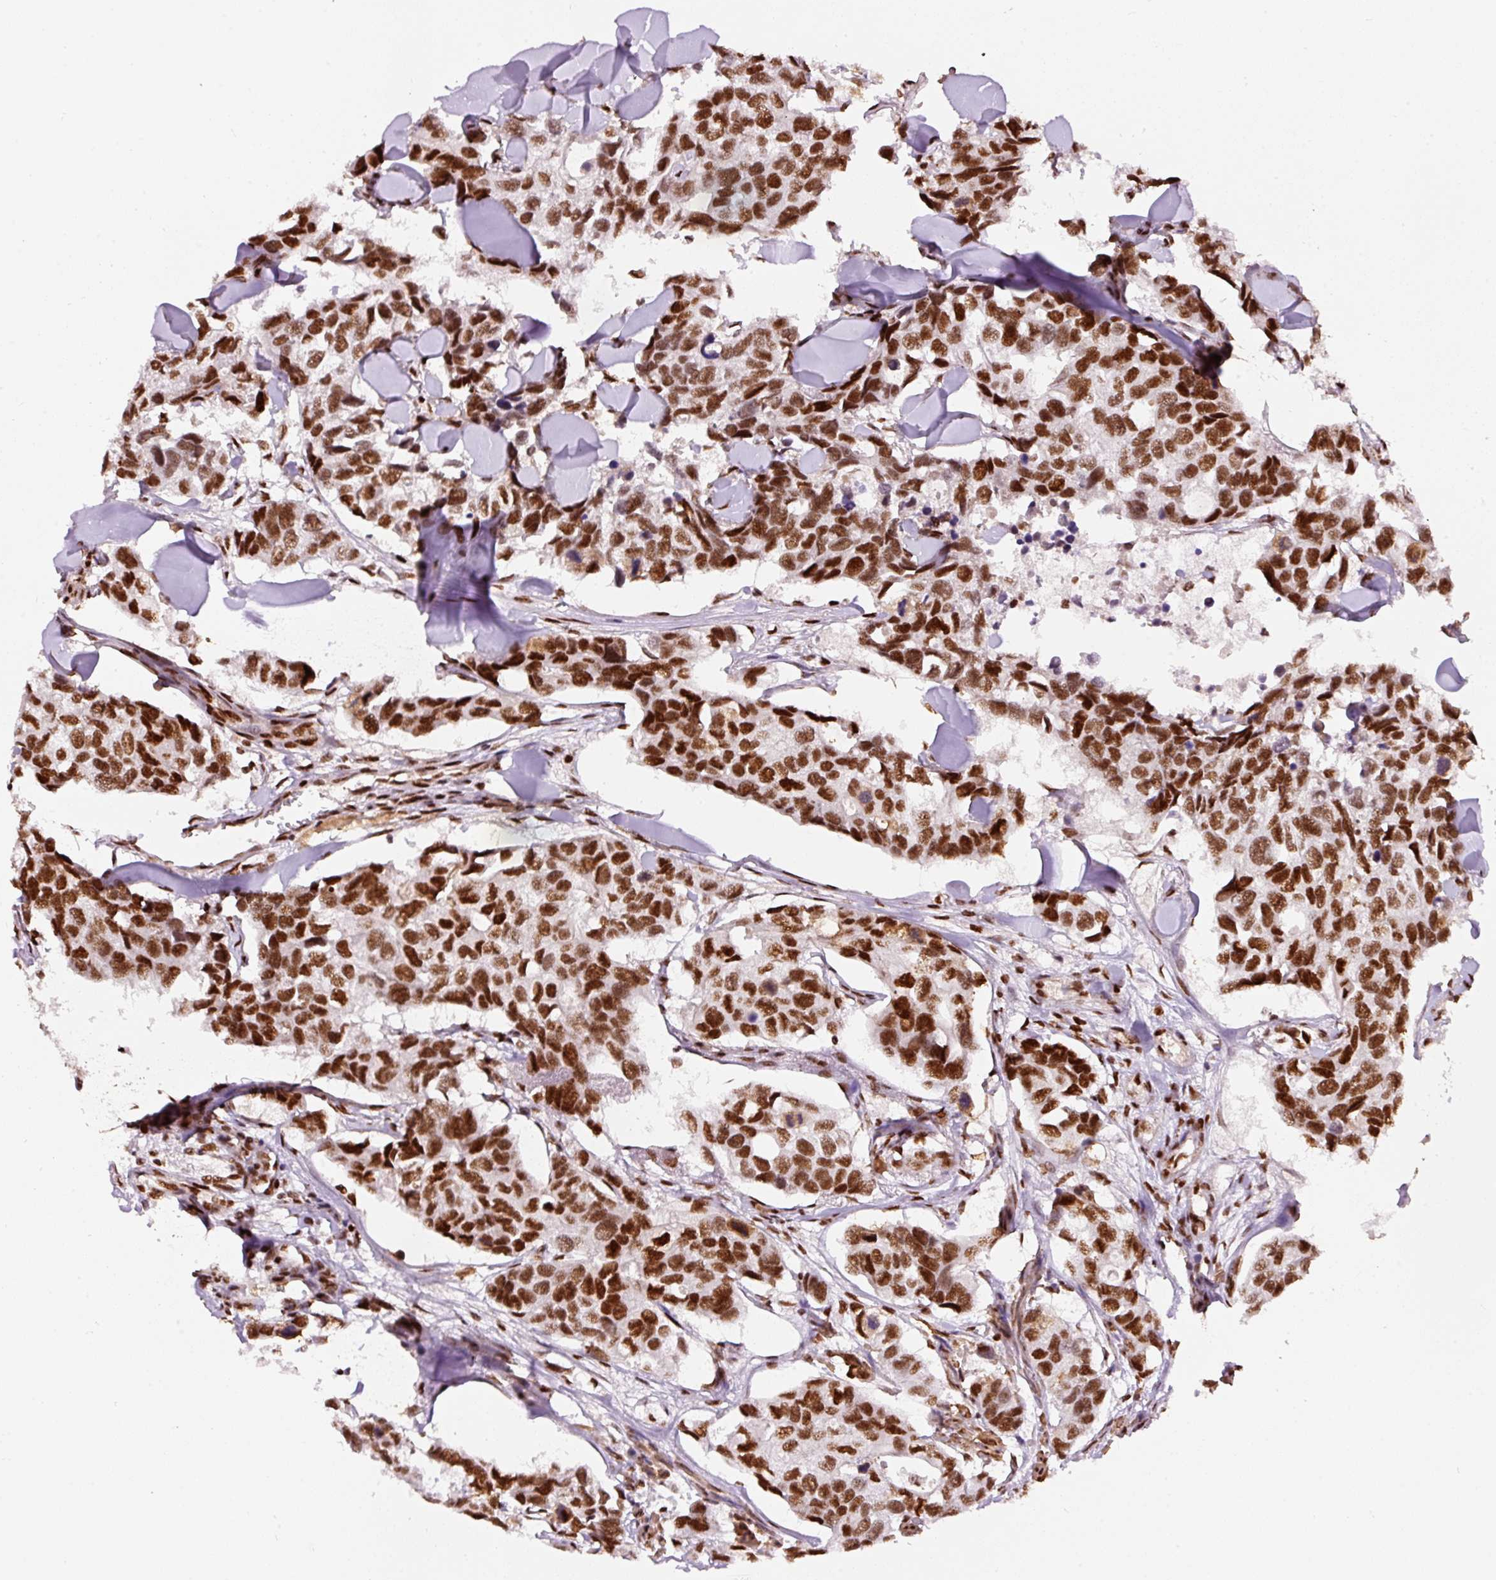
{"staining": {"intensity": "strong", "quantity": ">75%", "location": "nuclear"}, "tissue": "breast cancer", "cell_type": "Tumor cells", "image_type": "cancer", "snomed": [{"axis": "morphology", "description": "Duct carcinoma"}, {"axis": "topography", "description": "Breast"}], "caption": "Protein expression analysis of breast invasive ductal carcinoma displays strong nuclear expression in approximately >75% of tumor cells.", "gene": "HNRNPC", "patient": {"sex": "female", "age": 83}}